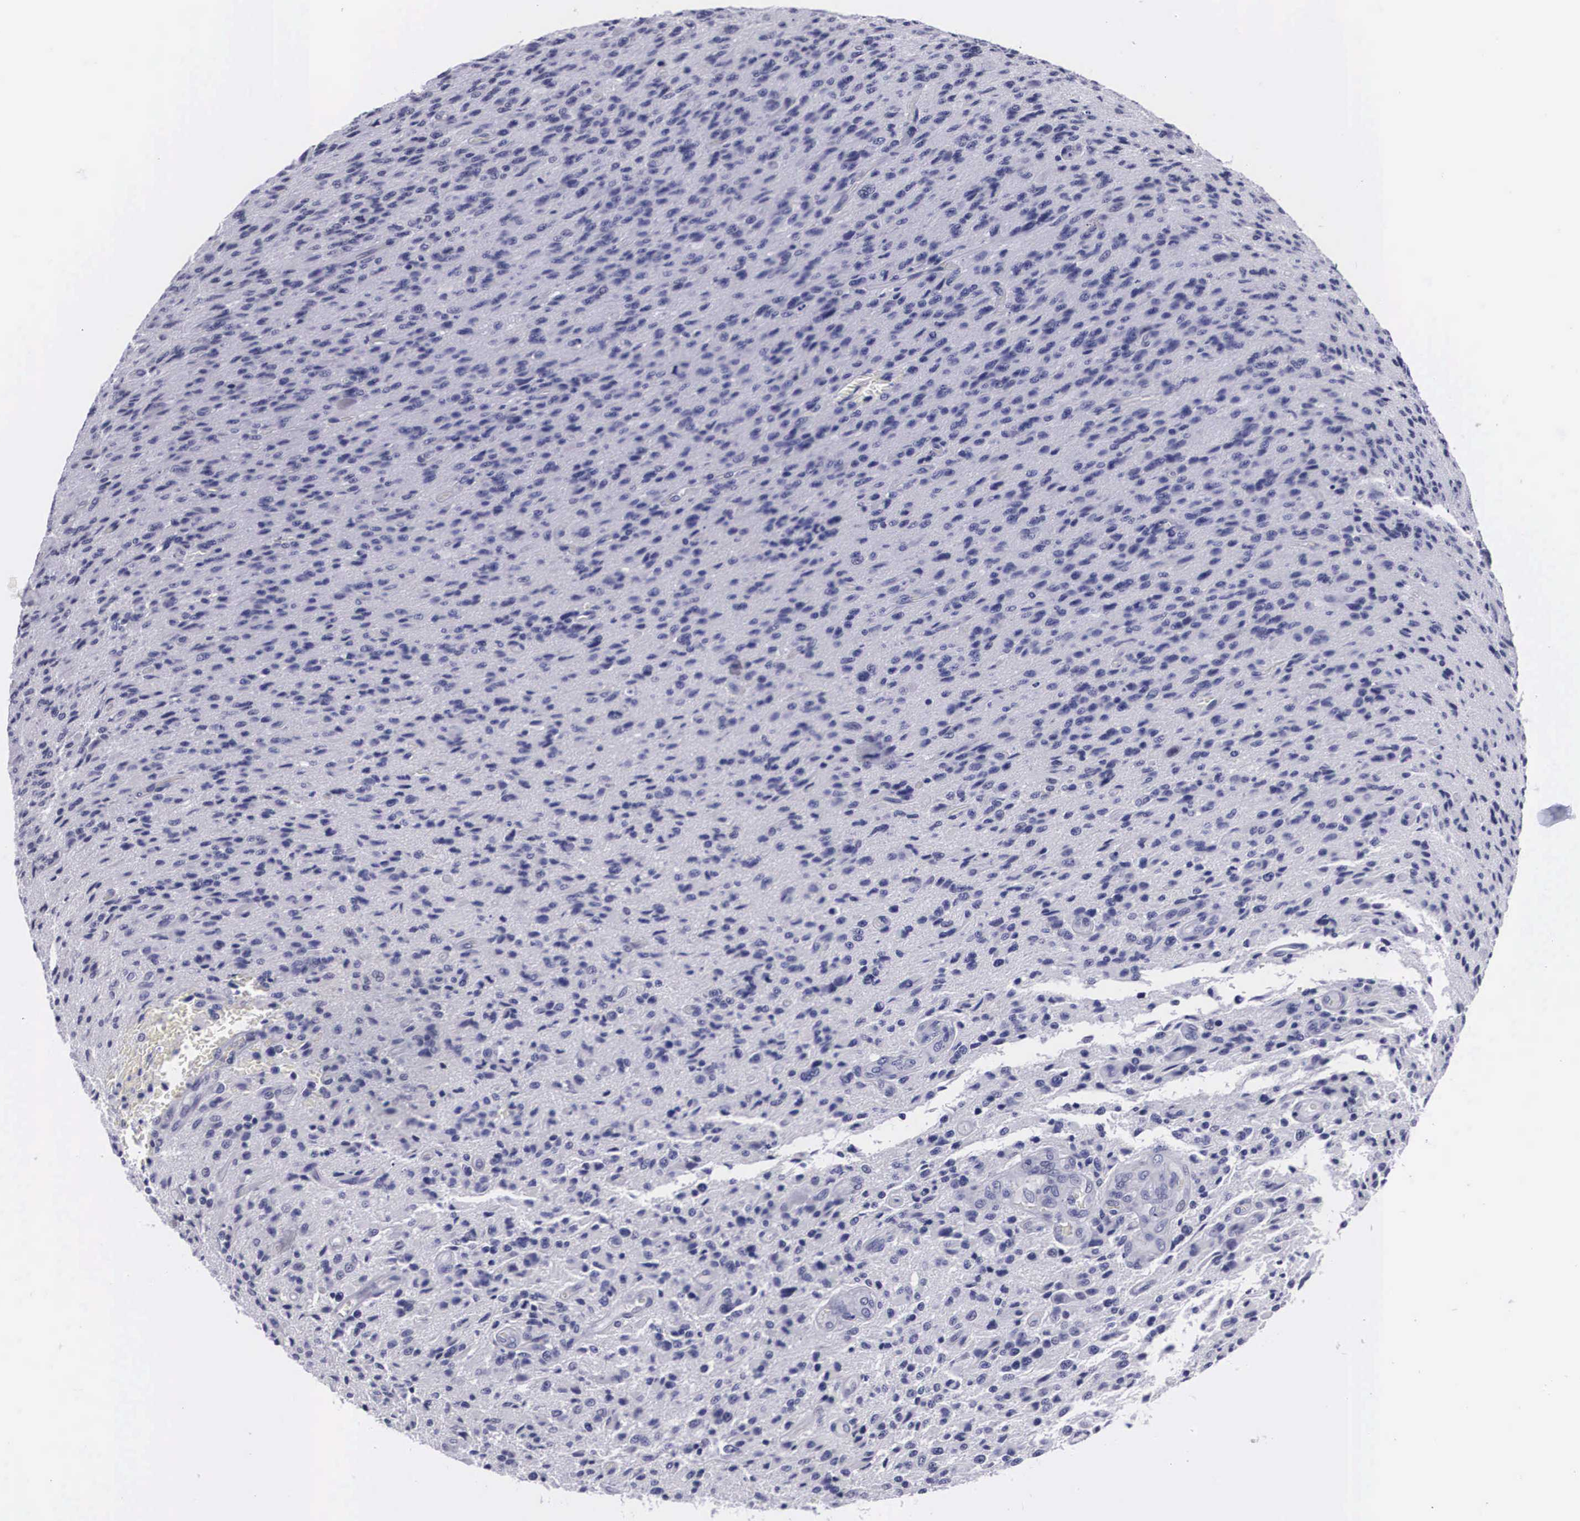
{"staining": {"intensity": "negative", "quantity": "none", "location": "none"}, "tissue": "glioma", "cell_type": "Tumor cells", "image_type": "cancer", "snomed": [{"axis": "morphology", "description": "Glioma, malignant, High grade"}, {"axis": "topography", "description": "Brain"}], "caption": "An image of high-grade glioma (malignant) stained for a protein displays no brown staining in tumor cells.", "gene": "C22orf31", "patient": {"sex": "male", "age": 36}}